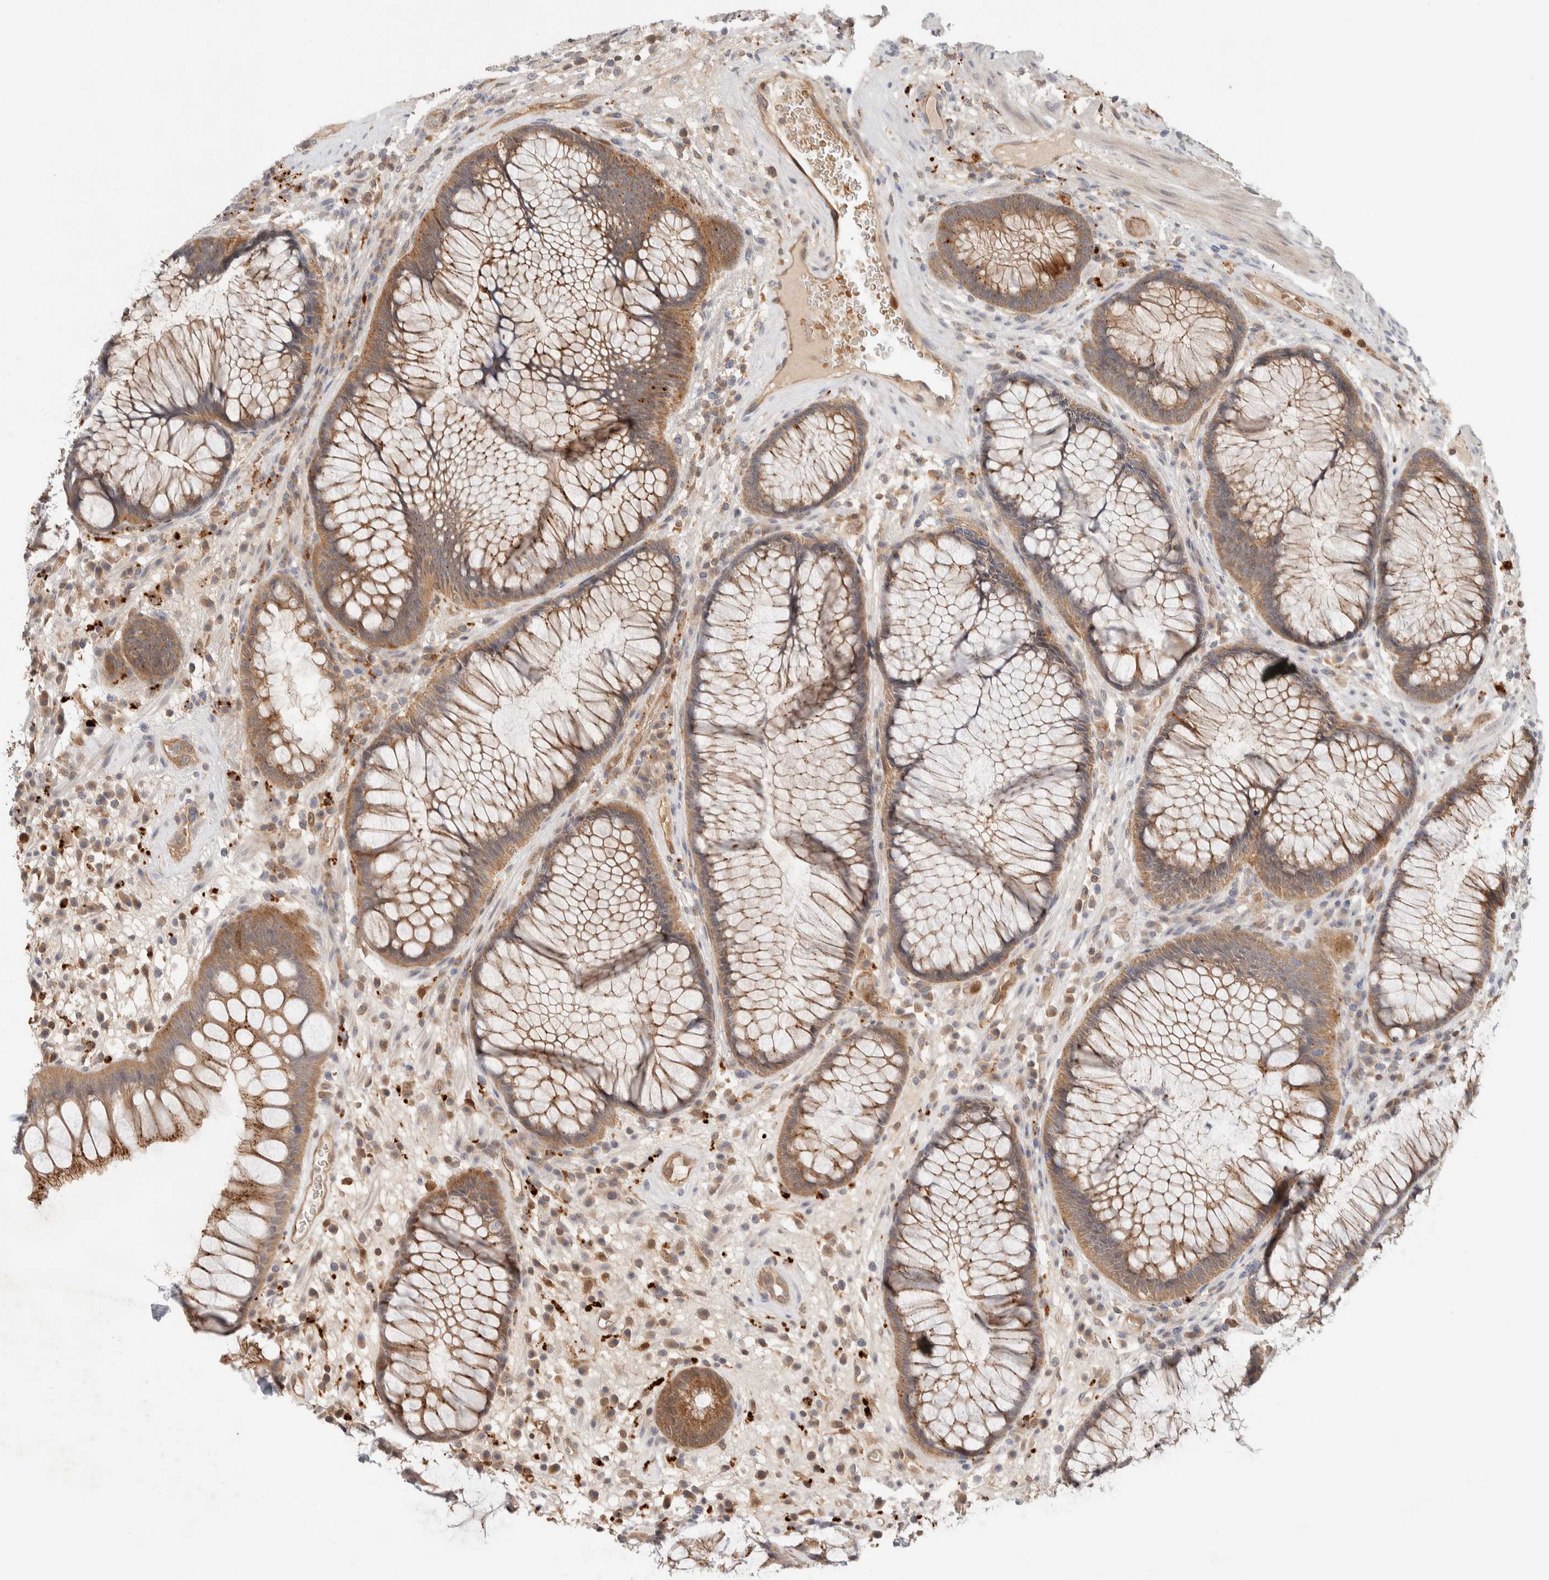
{"staining": {"intensity": "moderate", "quantity": ">75%", "location": "cytoplasmic/membranous"}, "tissue": "rectum", "cell_type": "Glandular cells", "image_type": "normal", "snomed": [{"axis": "morphology", "description": "Normal tissue, NOS"}, {"axis": "topography", "description": "Rectum"}], "caption": "Benign rectum exhibits moderate cytoplasmic/membranous staining in about >75% of glandular cells, visualized by immunohistochemistry.", "gene": "GCLM", "patient": {"sex": "male", "age": 51}}